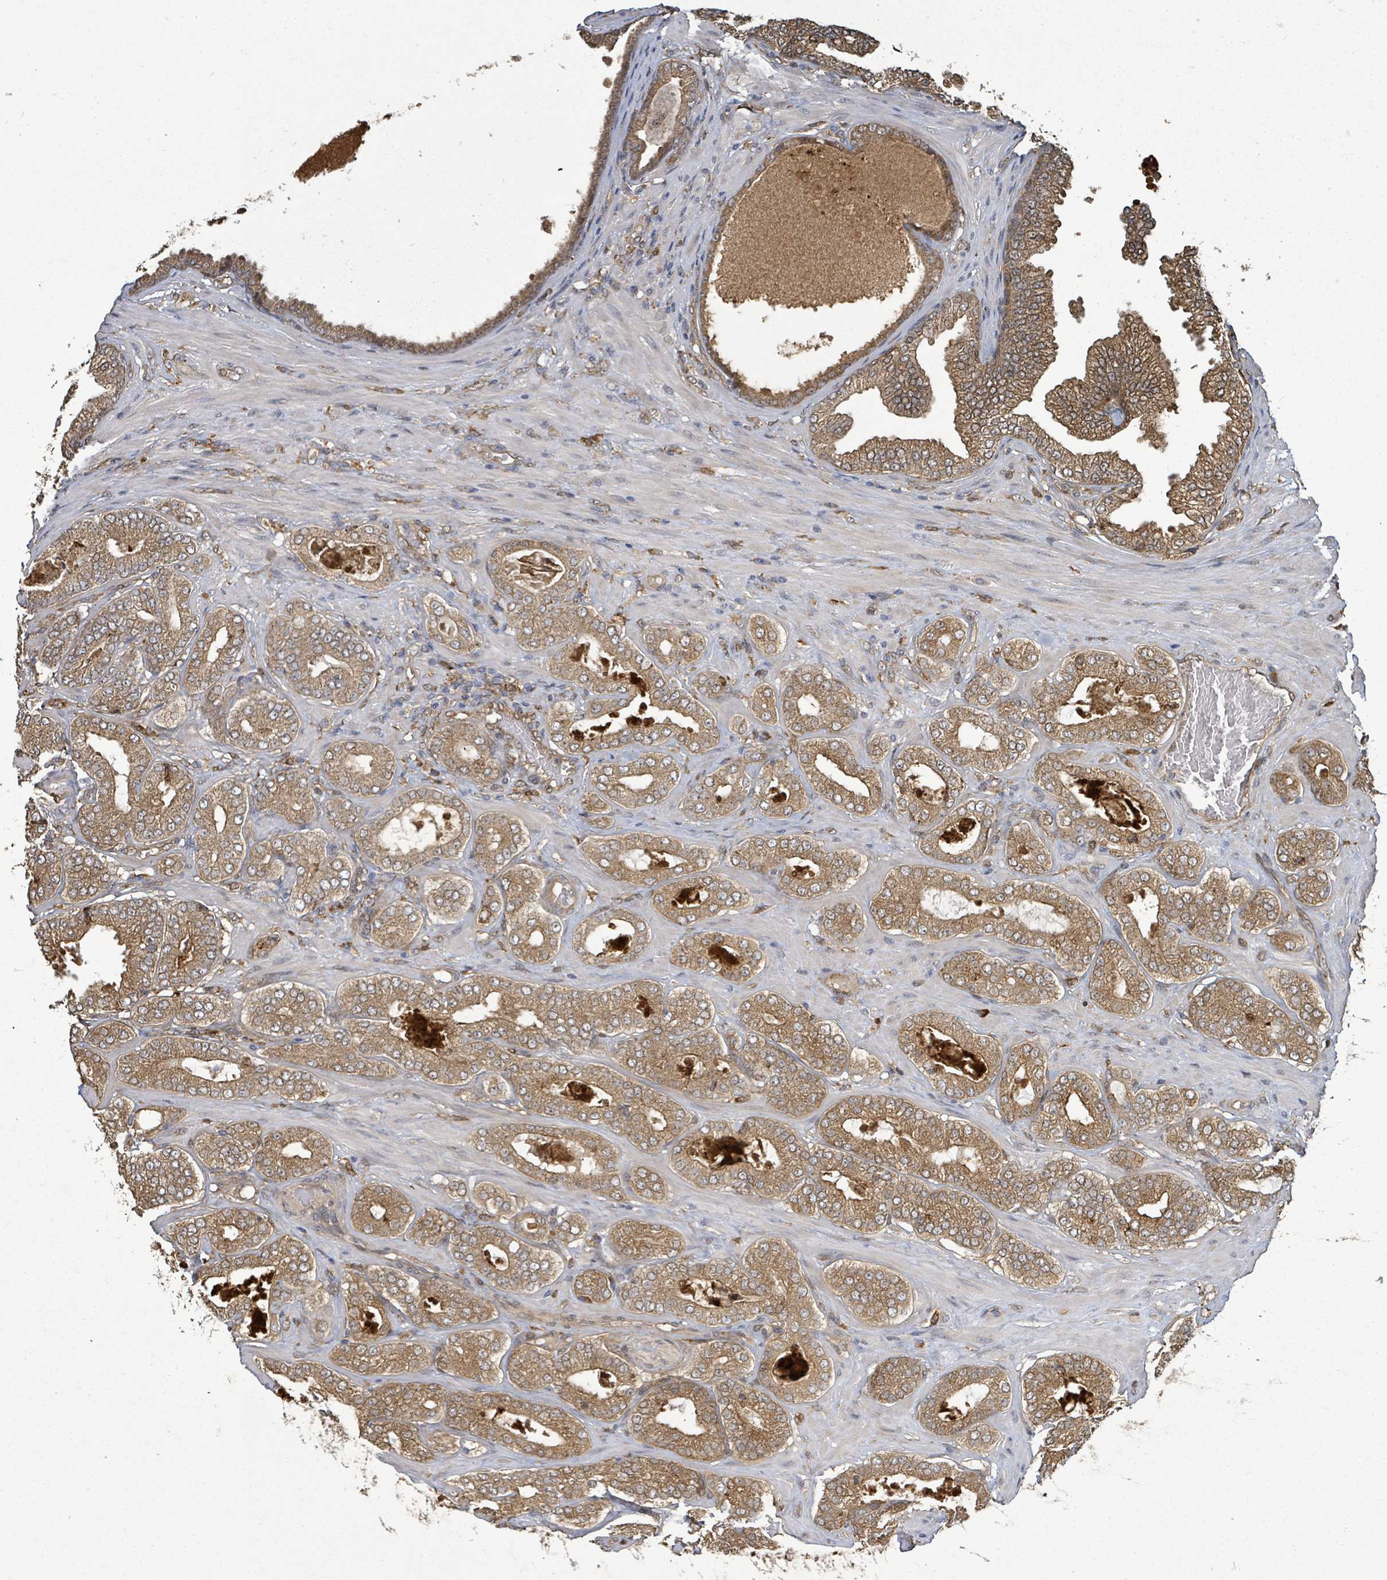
{"staining": {"intensity": "moderate", "quantity": ">75%", "location": "cytoplasmic/membranous"}, "tissue": "prostate cancer", "cell_type": "Tumor cells", "image_type": "cancer", "snomed": [{"axis": "morphology", "description": "Adenocarcinoma, Low grade"}, {"axis": "topography", "description": "Prostate"}], "caption": "DAB (3,3'-diaminobenzidine) immunohistochemical staining of human adenocarcinoma (low-grade) (prostate) demonstrates moderate cytoplasmic/membranous protein positivity in approximately >75% of tumor cells.", "gene": "ARPIN", "patient": {"sex": "male", "age": 63}}